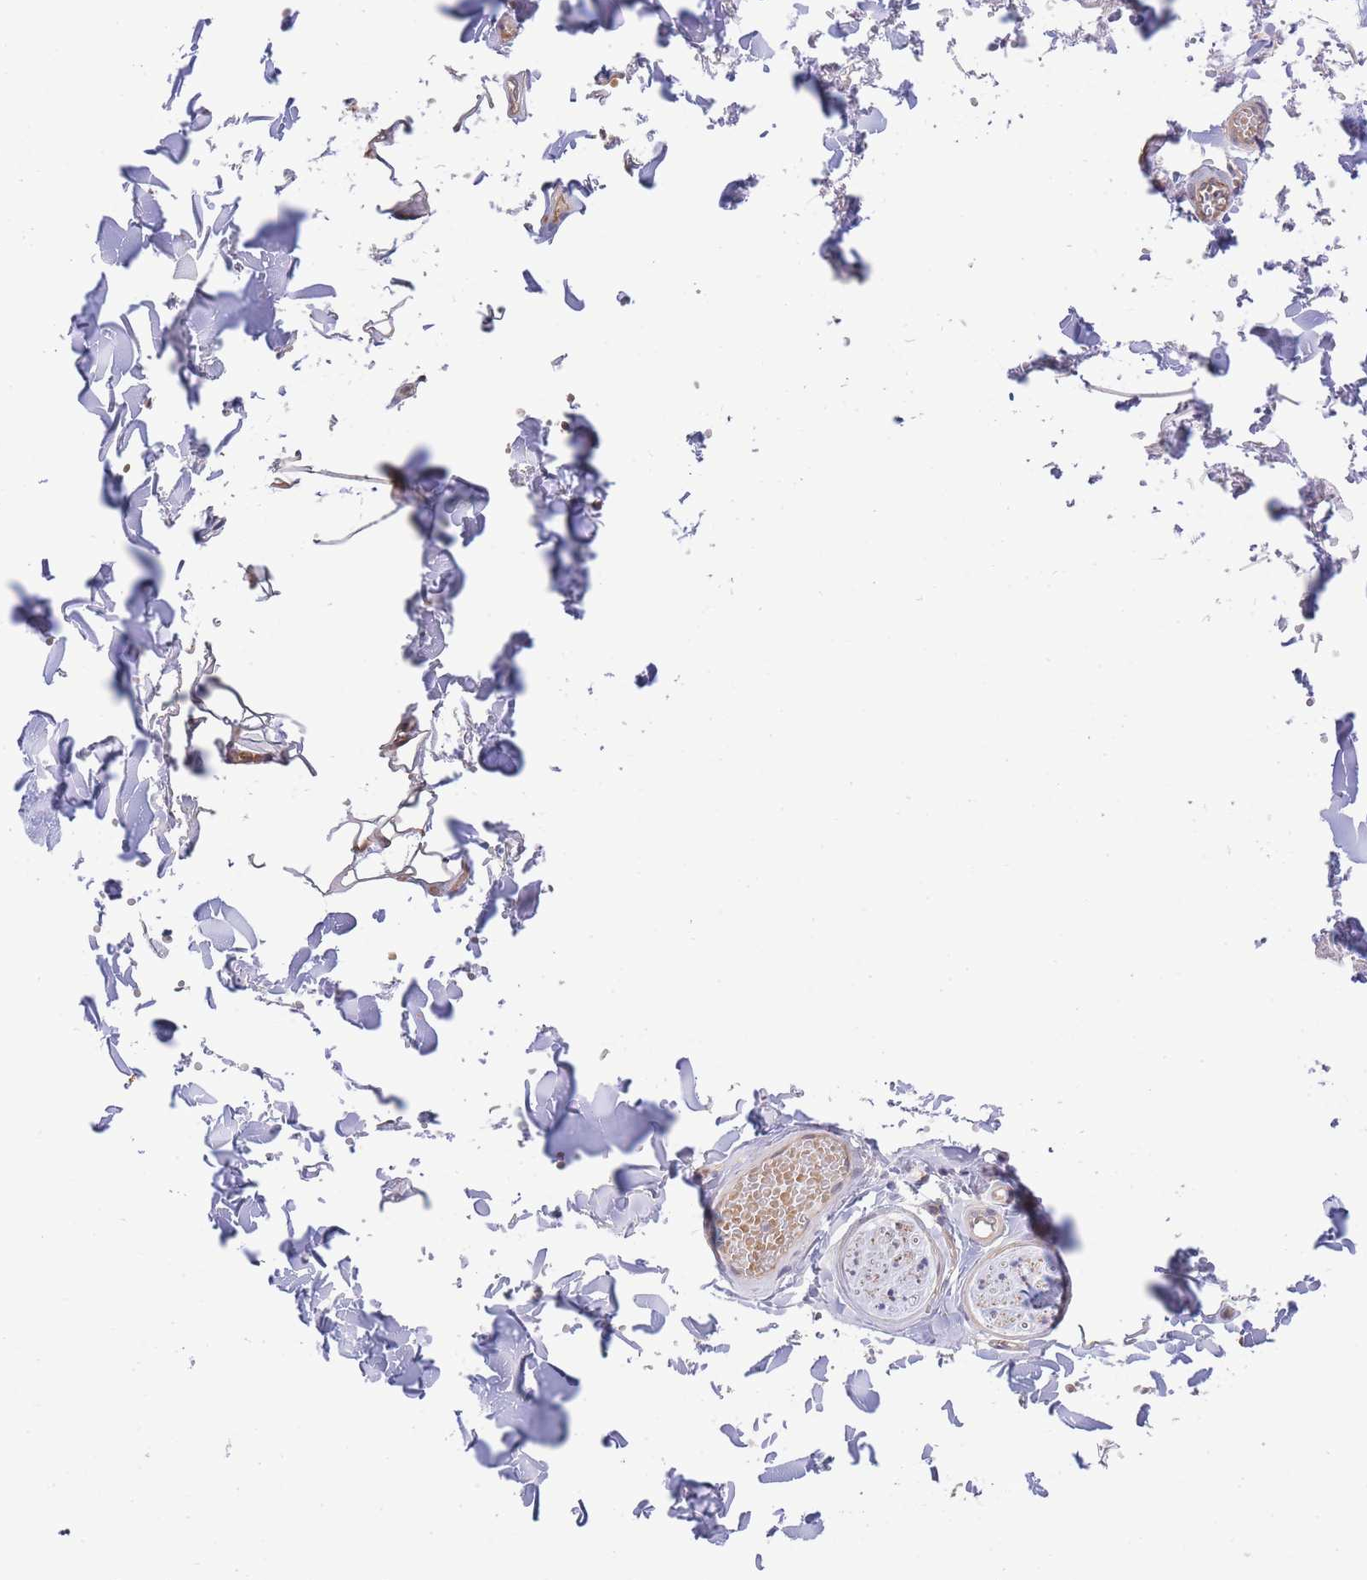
{"staining": {"intensity": "moderate", "quantity": "<25%", "location": "cytoplasmic/membranous"}, "tissue": "adipose tissue", "cell_type": "Adipocytes", "image_type": "normal", "snomed": [{"axis": "morphology", "description": "Normal tissue, NOS"}, {"axis": "topography", "description": "Salivary gland"}, {"axis": "topography", "description": "Peripheral nerve tissue"}], "caption": "This histopathology image reveals benign adipose tissue stained with IHC to label a protein in brown. The cytoplasmic/membranous of adipocytes show moderate positivity for the protein. Nuclei are counter-stained blue.", "gene": "EIF2B2", "patient": {"sex": "male", "age": 38}}